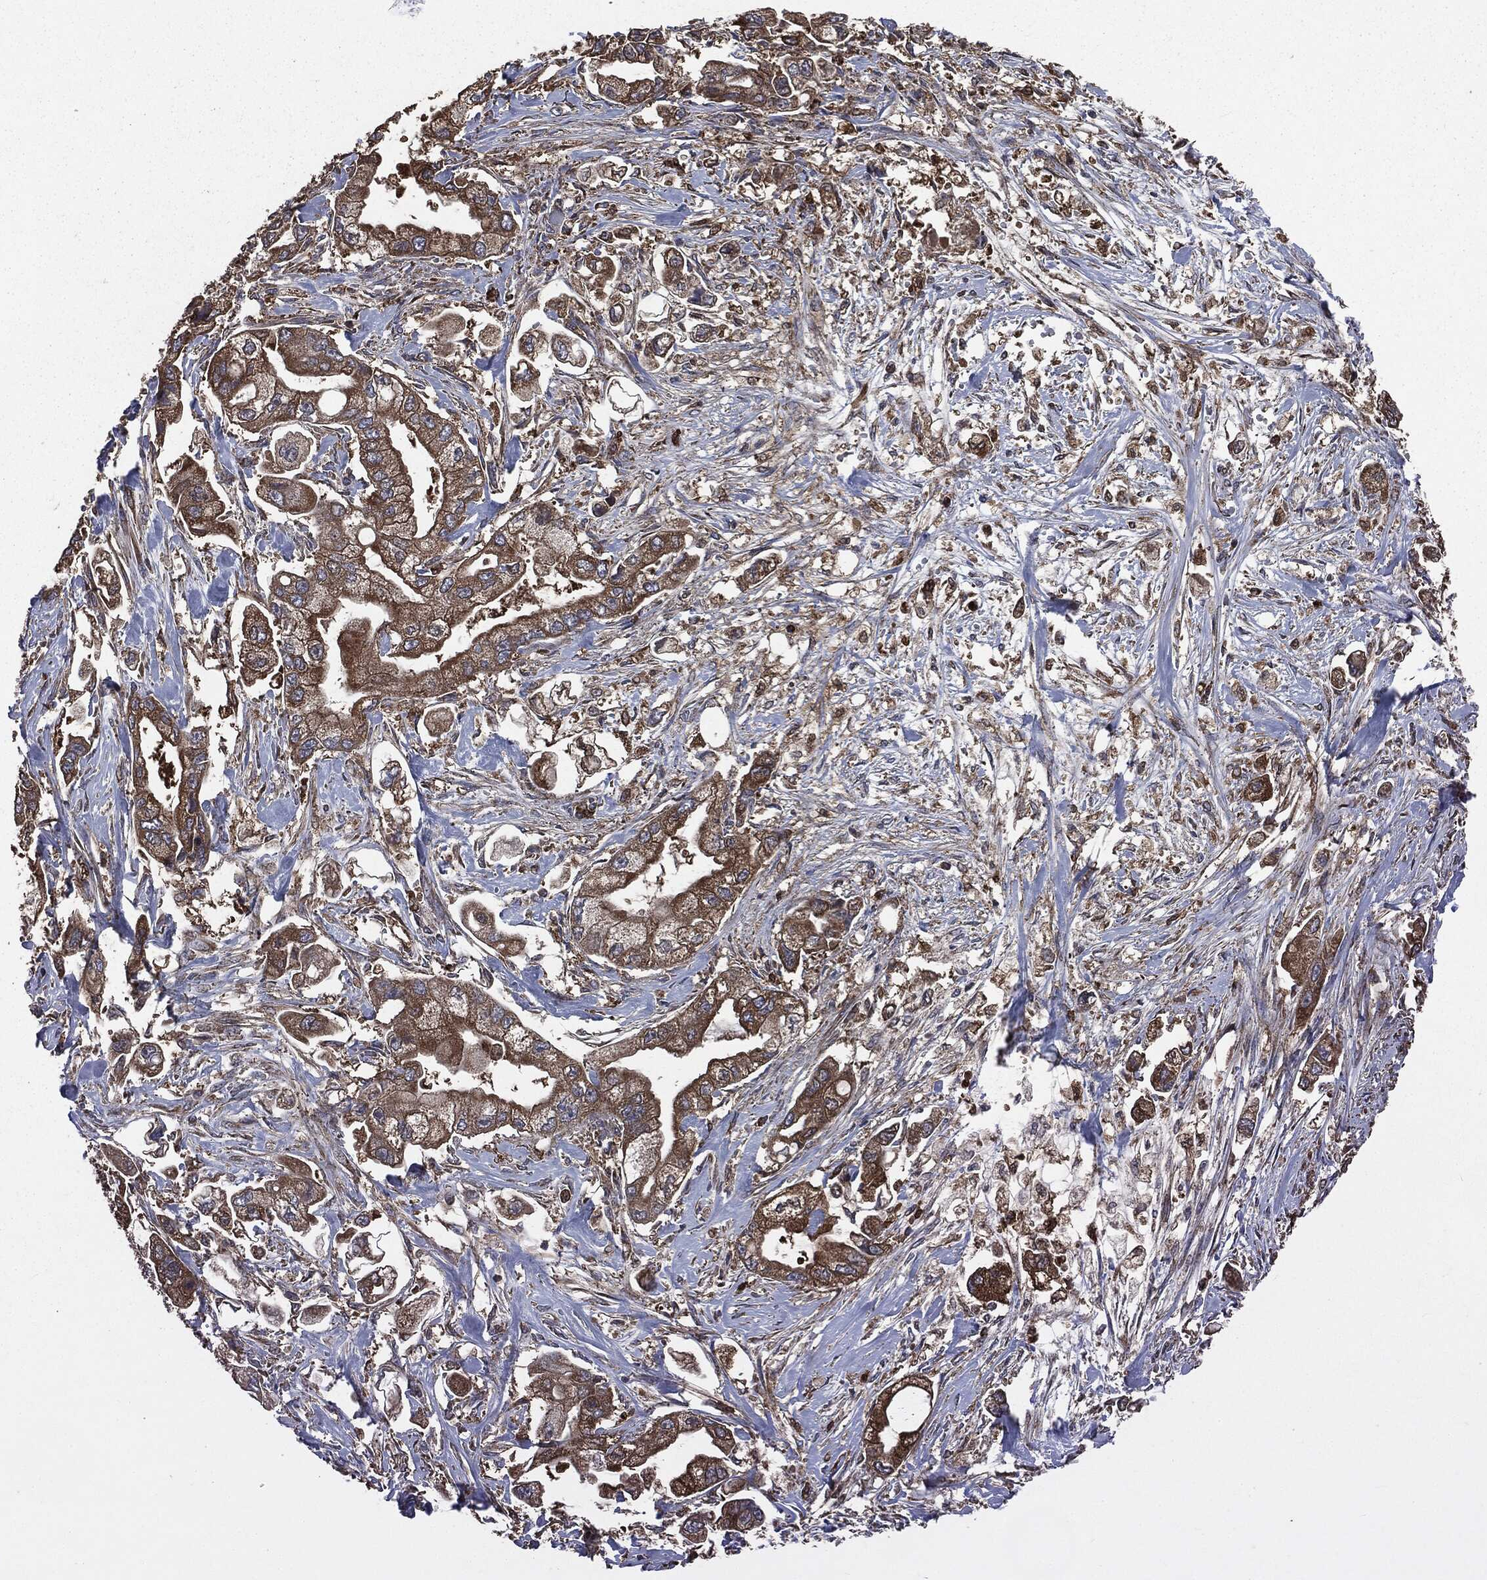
{"staining": {"intensity": "strong", "quantity": ">75%", "location": "cytoplasmic/membranous"}, "tissue": "stomach cancer", "cell_type": "Tumor cells", "image_type": "cancer", "snomed": [{"axis": "morphology", "description": "Adenocarcinoma, NOS"}, {"axis": "topography", "description": "Stomach"}], "caption": "A high-resolution photomicrograph shows immunohistochemistry (IHC) staining of stomach cancer, which demonstrates strong cytoplasmic/membranous expression in about >75% of tumor cells.", "gene": "MAPK6", "patient": {"sex": "male", "age": 62}}